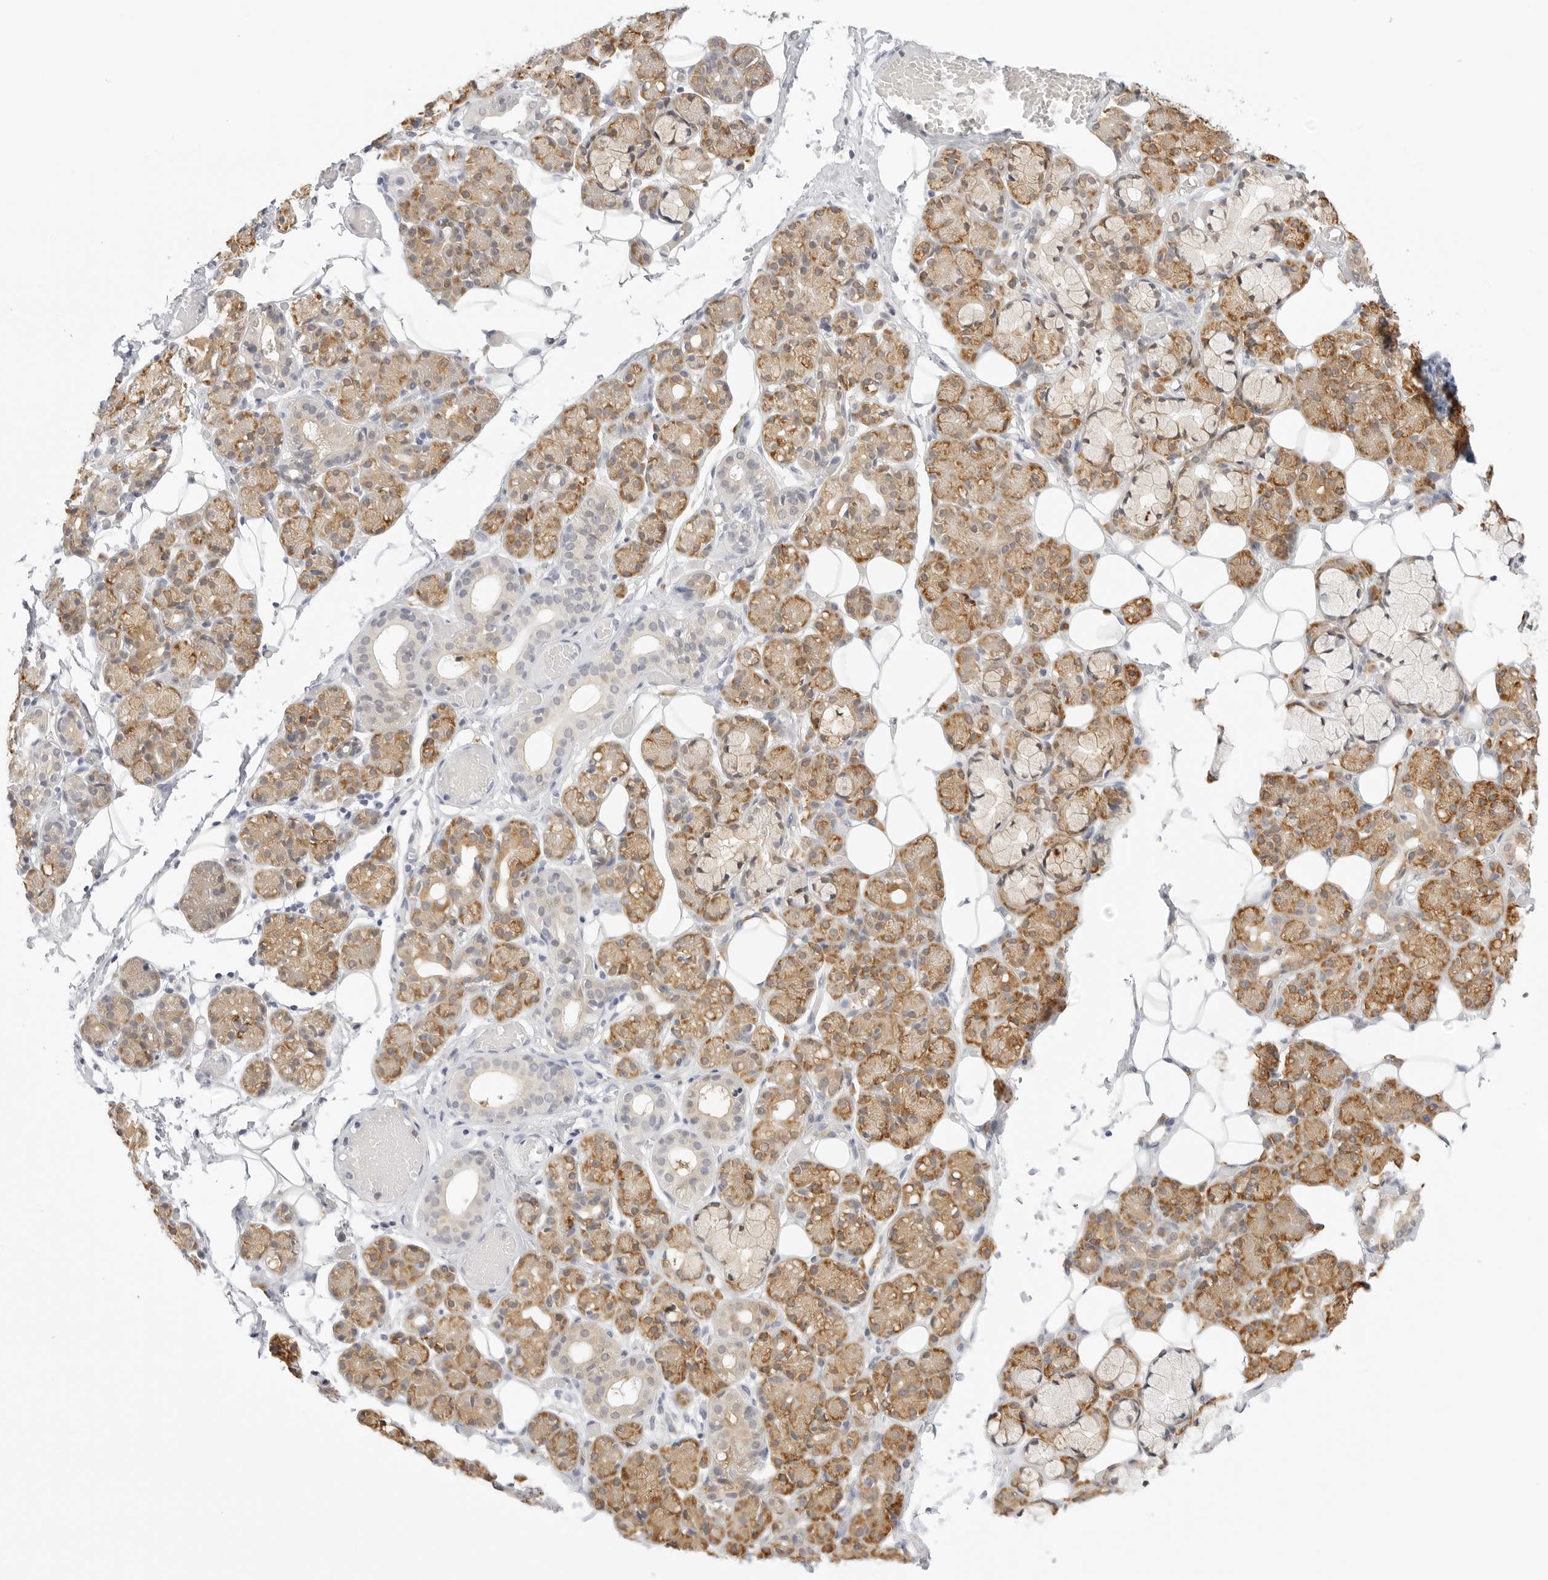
{"staining": {"intensity": "moderate", "quantity": ">75%", "location": "cytoplasmic/membranous"}, "tissue": "salivary gland", "cell_type": "Glandular cells", "image_type": "normal", "snomed": [{"axis": "morphology", "description": "Normal tissue, NOS"}, {"axis": "topography", "description": "Salivary gland"}], "caption": "IHC image of benign salivary gland: human salivary gland stained using immunohistochemistry (IHC) shows medium levels of moderate protein expression localized specifically in the cytoplasmic/membranous of glandular cells, appearing as a cytoplasmic/membranous brown color.", "gene": "THEM4", "patient": {"sex": "male", "age": 63}}